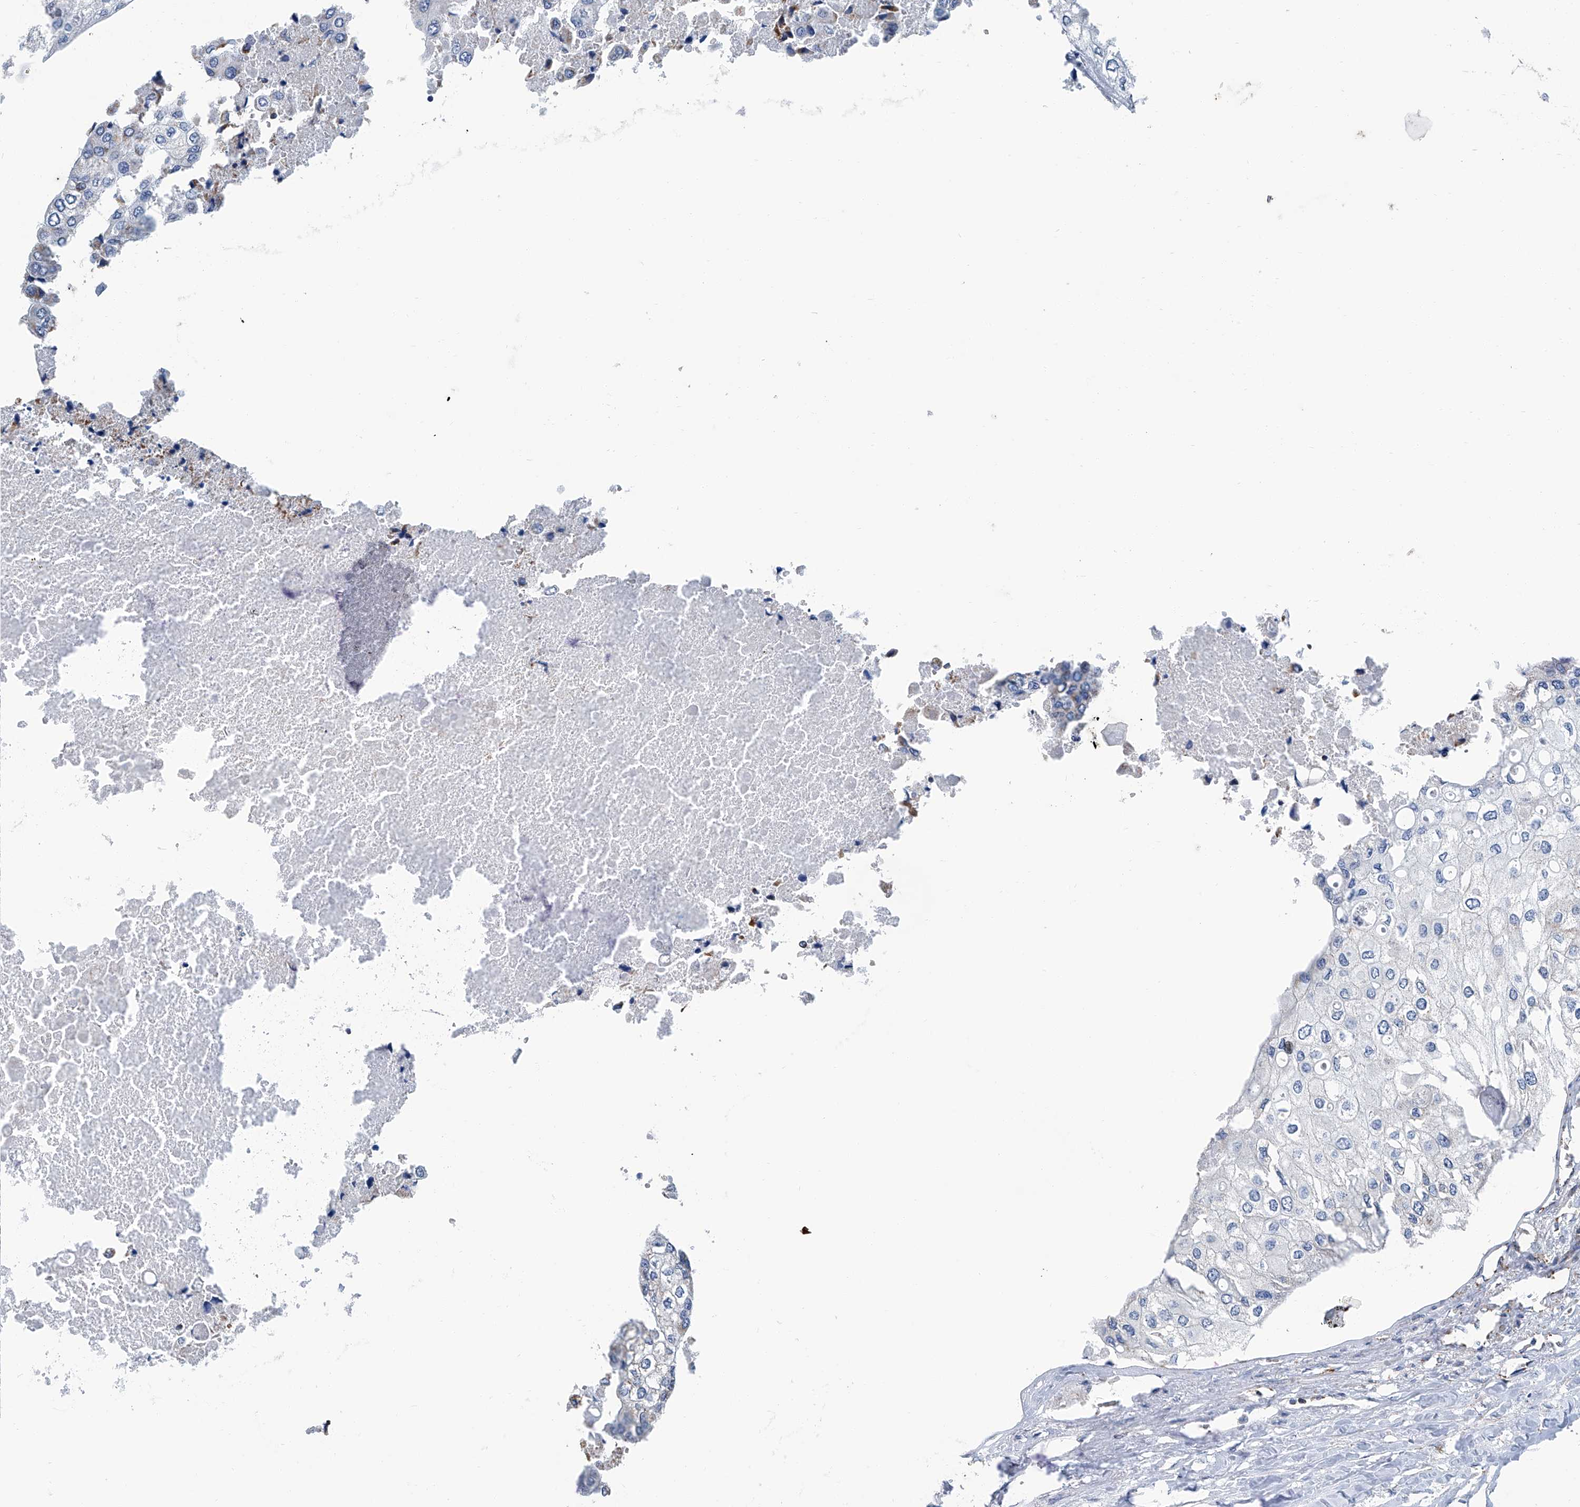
{"staining": {"intensity": "negative", "quantity": "none", "location": "none"}, "tissue": "urothelial cancer", "cell_type": "Tumor cells", "image_type": "cancer", "snomed": [{"axis": "morphology", "description": "Urothelial carcinoma, High grade"}, {"axis": "topography", "description": "Urinary bladder"}], "caption": "A histopathology image of human high-grade urothelial carcinoma is negative for staining in tumor cells.", "gene": "MT-ND1", "patient": {"sex": "male", "age": 64}}